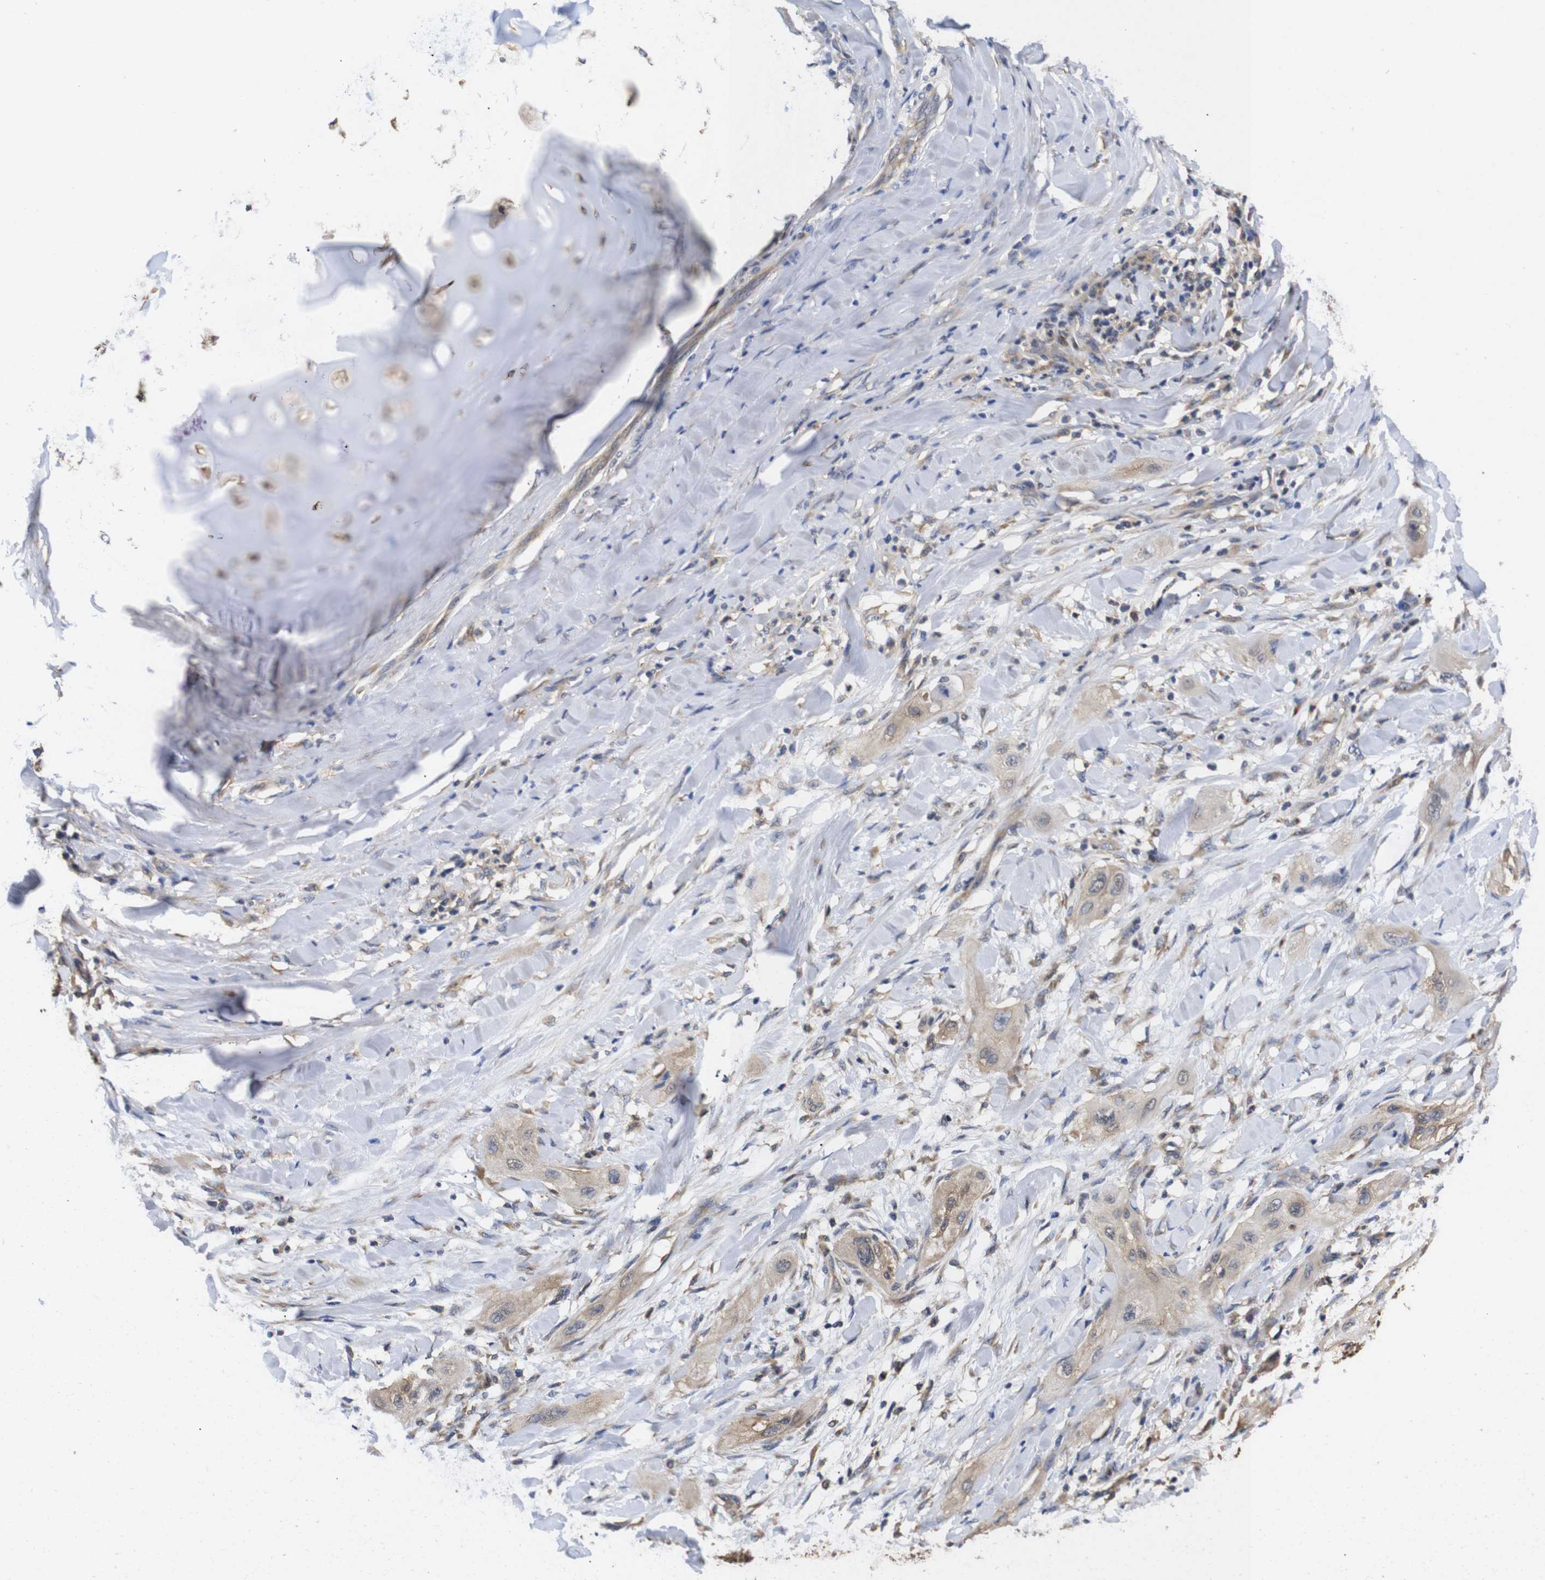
{"staining": {"intensity": "weak", "quantity": ">75%", "location": "cytoplasmic/membranous"}, "tissue": "lung cancer", "cell_type": "Tumor cells", "image_type": "cancer", "snomed": [{"axis": "morphology", "description": "Squamous cell carcinoma, NOS"}, {"axis": "topography", "description": "Lung"}], "caption": "Brown immunohistochemical staining in lung cancer (squamous cell carcinoma) shows weak cytoplasmic/membranous staining in approximately >75% of tumor cells.", "gene": "LRRCC1", "patient": {"sex": "female", "age": 47}}